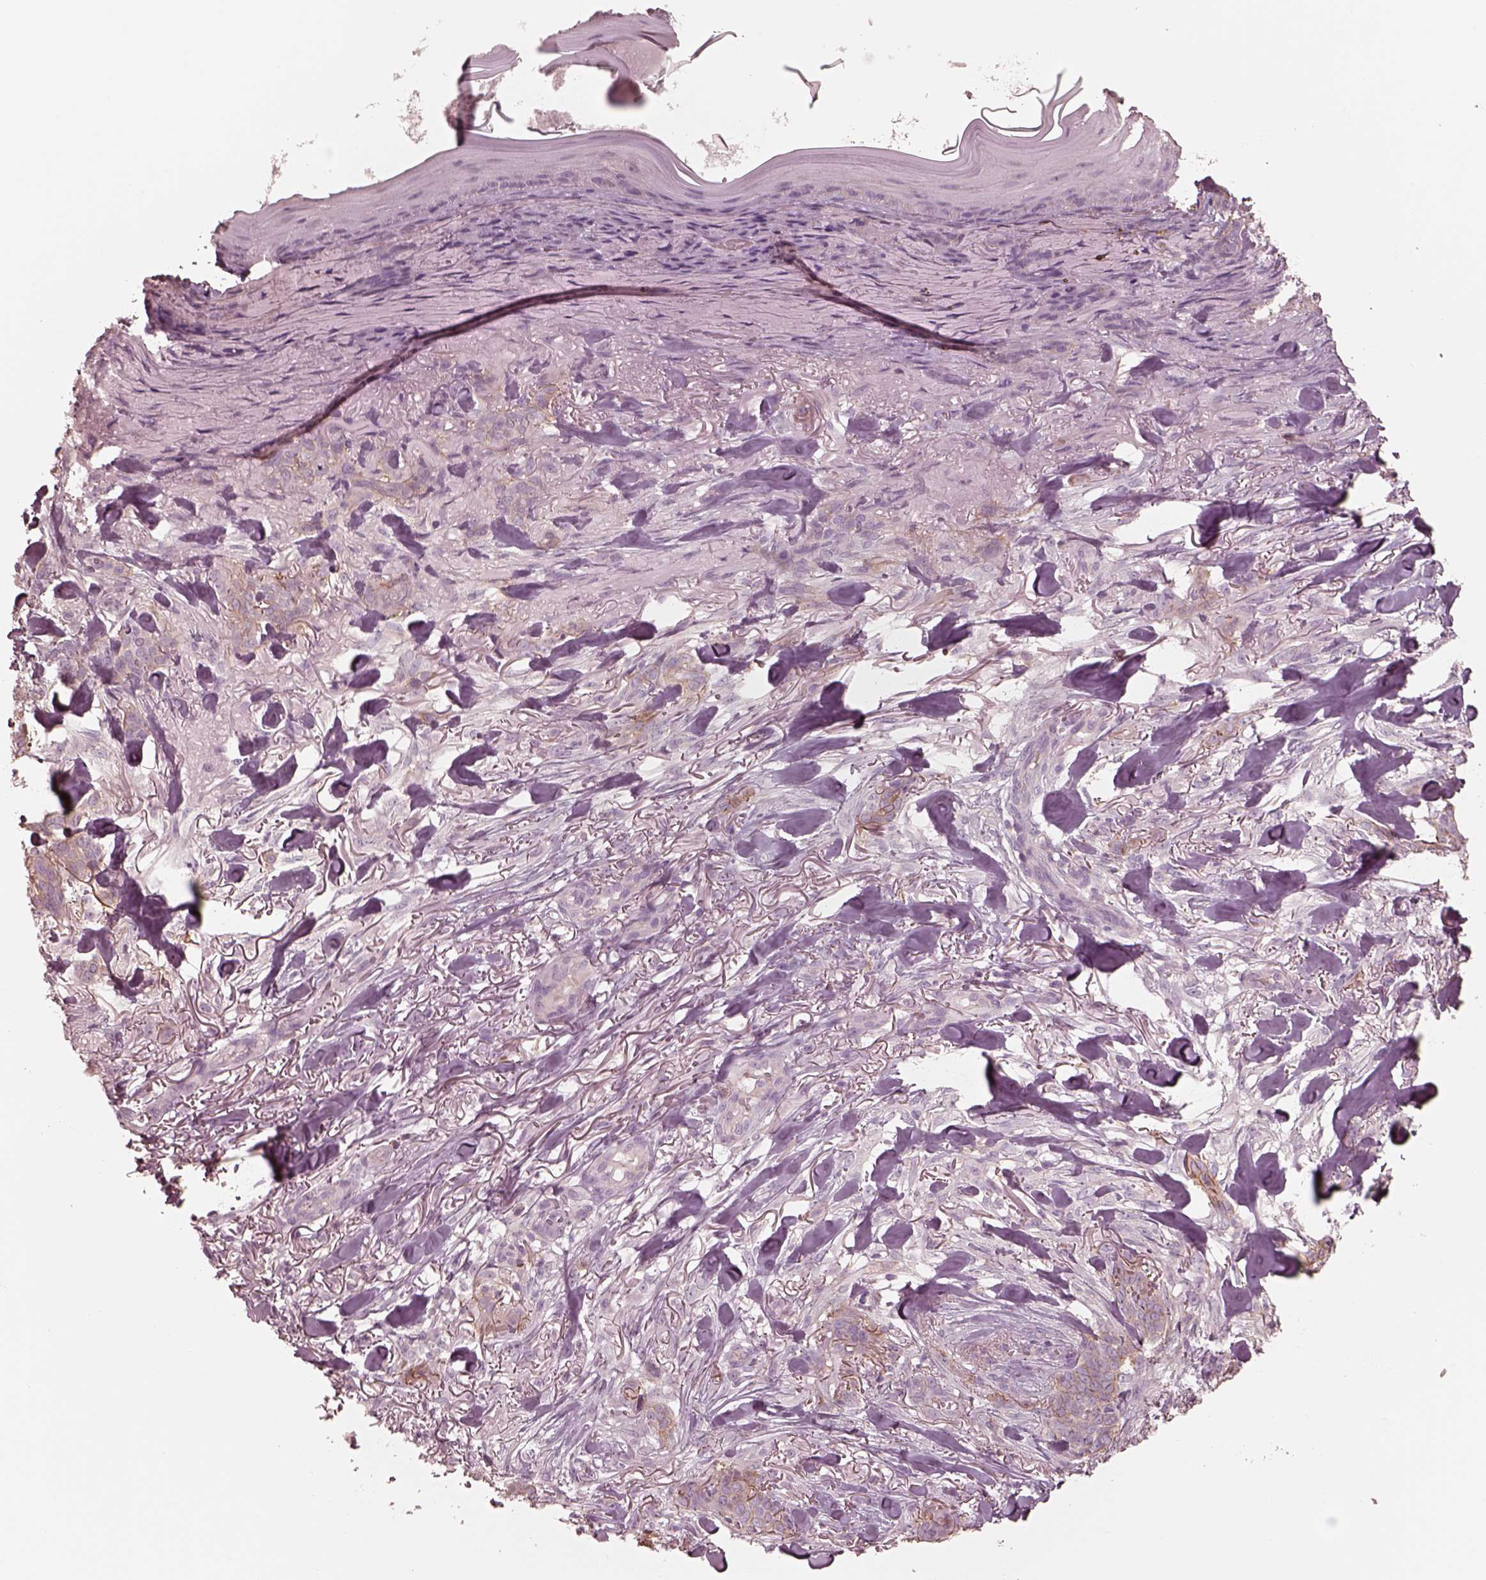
{"staining": {"intensity": "weak", "quantity": "25%-75%", "location": "cytoplasmic/membranous"}, "tissue": "skin cancer", "cell_type": "Tumor cells", "image_type": "cancer", "snomed": [{"axis": "morphology", "description": "Basal cell carcinoma"}, {"axis": "topography", "description": "Skin"}], "caption": "Protein expression analysis of human basal cell carcinoma (skin) reveals weak cytoplasmic/membranous positivity in about 25%-75% of tumor cells.", "gene": "GPRIN1", "patient": {"sex": "female", "age": 61}}